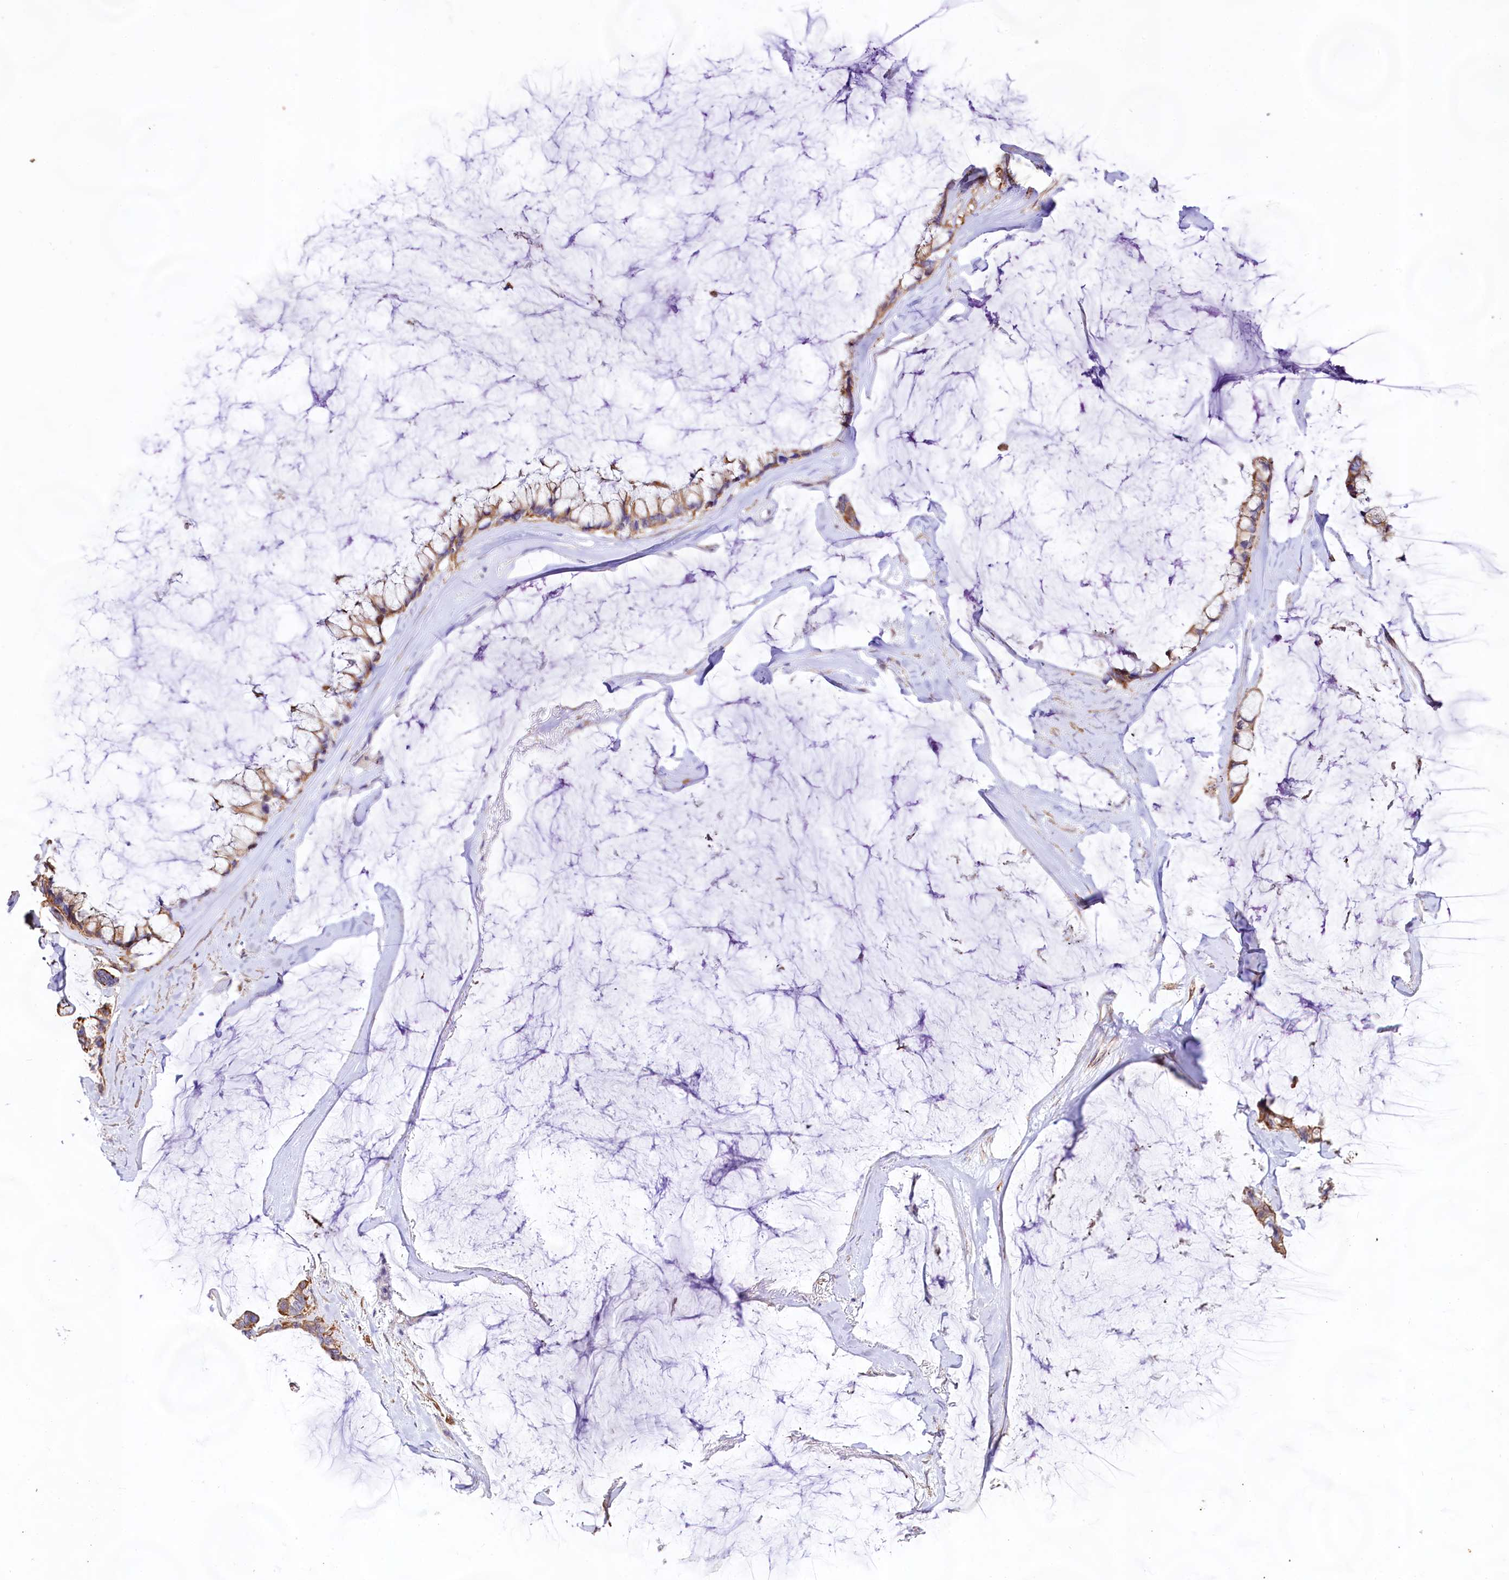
{"staining": {"intensity": "moderate", "quantity": ">75%", "location": "cytoplasmic/membranous"}, "tissue": "ovarian cancer", "cell_type": "Tumor cells", "image_type": "cancer", "snomed": [{"axis": "morphology", "description": "Cystadenocarcinoma, mucinous, NOS"}, {"axis": "topography", "description": "Ovary"}], "caption": "Human ovarian cancer (mucinous cystadenocarcinoma) stained for a protein (brown) reveals moderate cytoplasmic/membranous positive staining in about >75% of tumor cells.", "gene": "VPS11", "patient": {"sex": "female", "age": 39}}